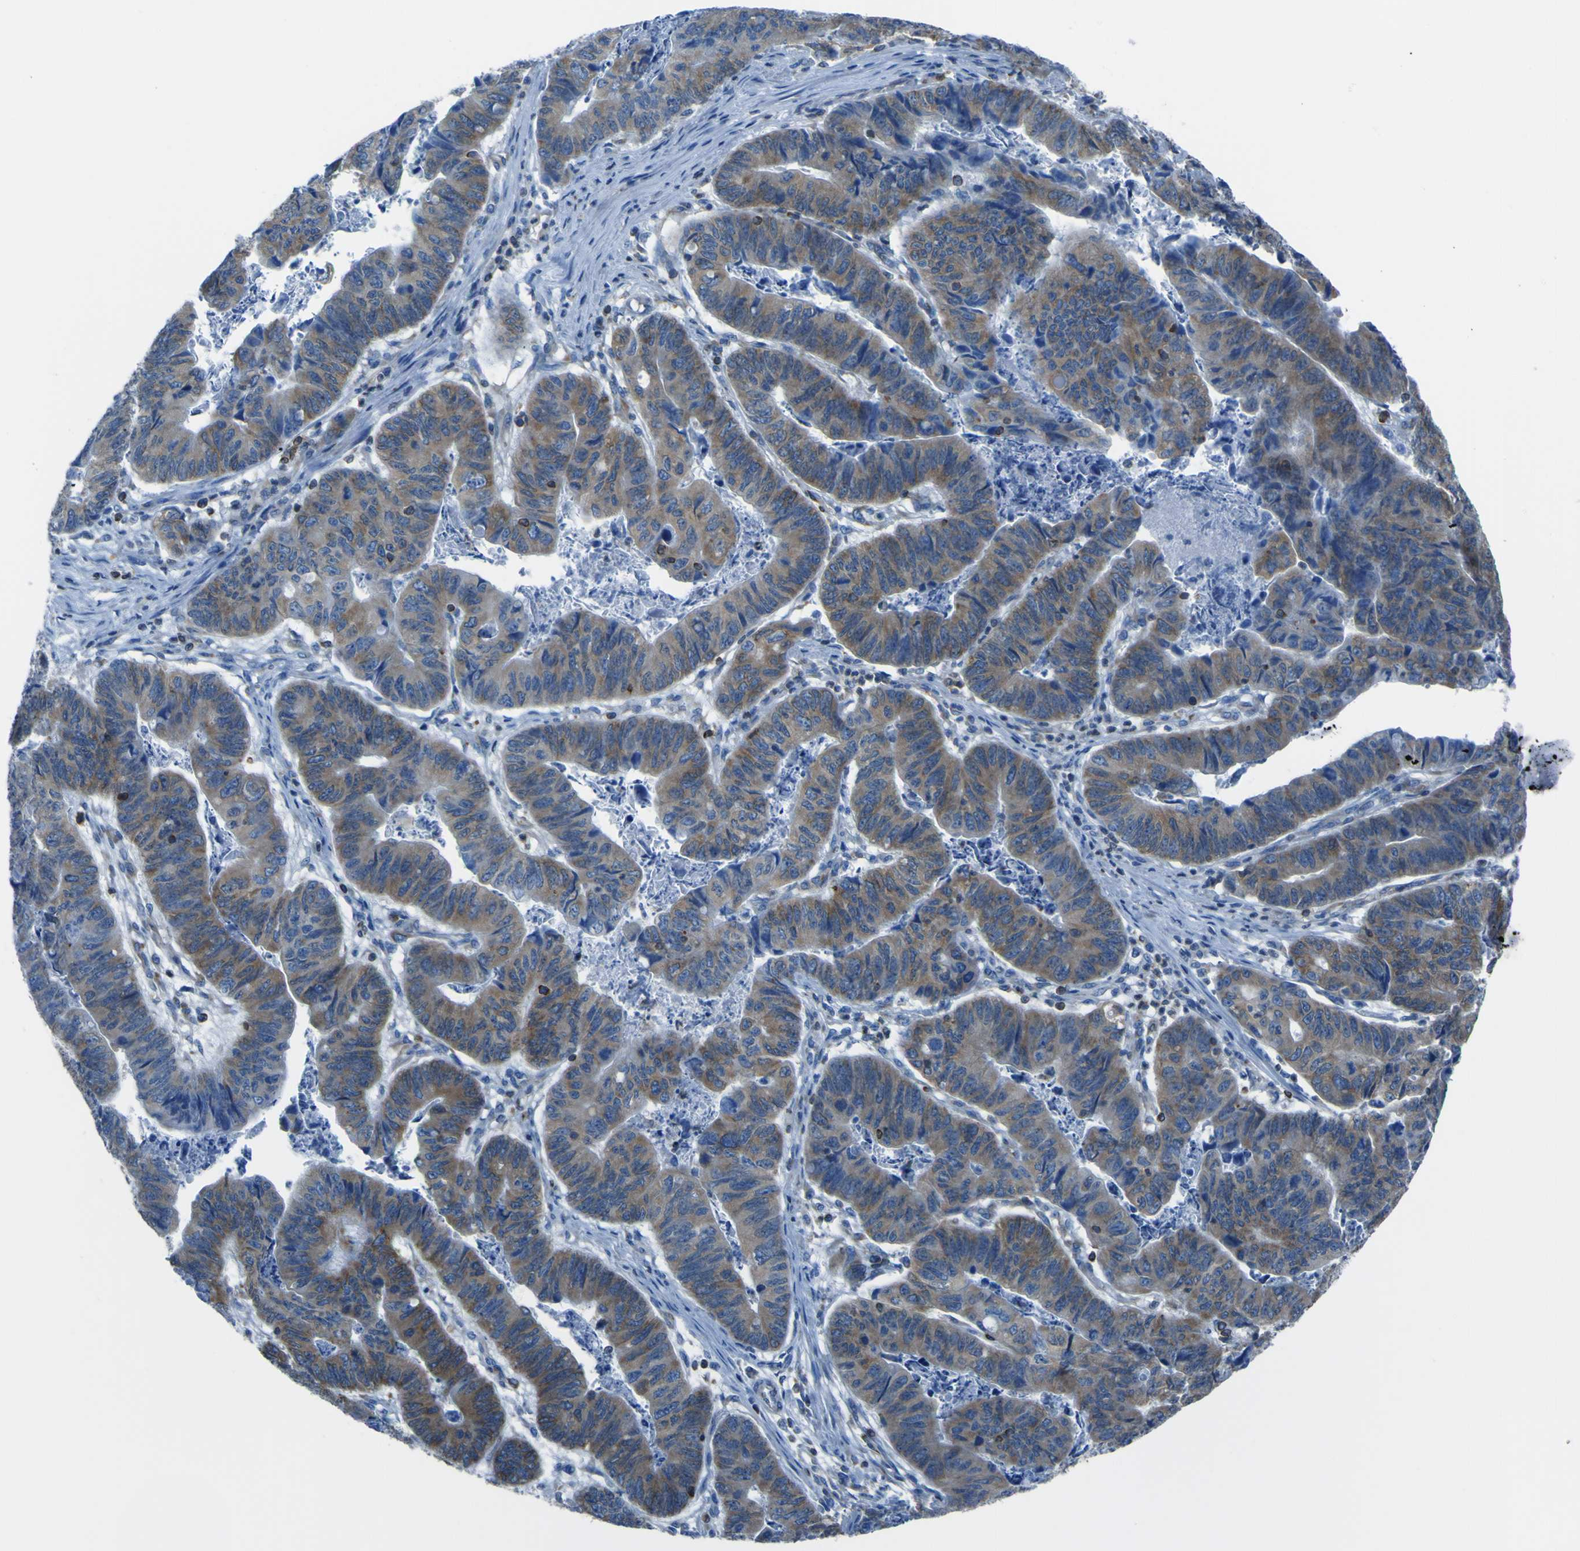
{"staining": {"intensity": "moderate", "quantity": ">75%", "location": "cytoplasmic/membranous"}, "tissue": "stomach cancer", "cell_type": "Tumor cells", "image_type": "cancer", "snomed": [{"axis": "morphology", "description": "Adenocarcinoma, NOS"}, {"axis": "topography", "description": "Stomach, lower"}], "caption": "Immunohistochemistry (IHC) of stomach adenocarcinoma displays medium levels of moderate cytoplasmic/membranous staining in about >75% of tumor cells.", "gene": "STIM1", "patient": {"sex": "male", "age": 77}}